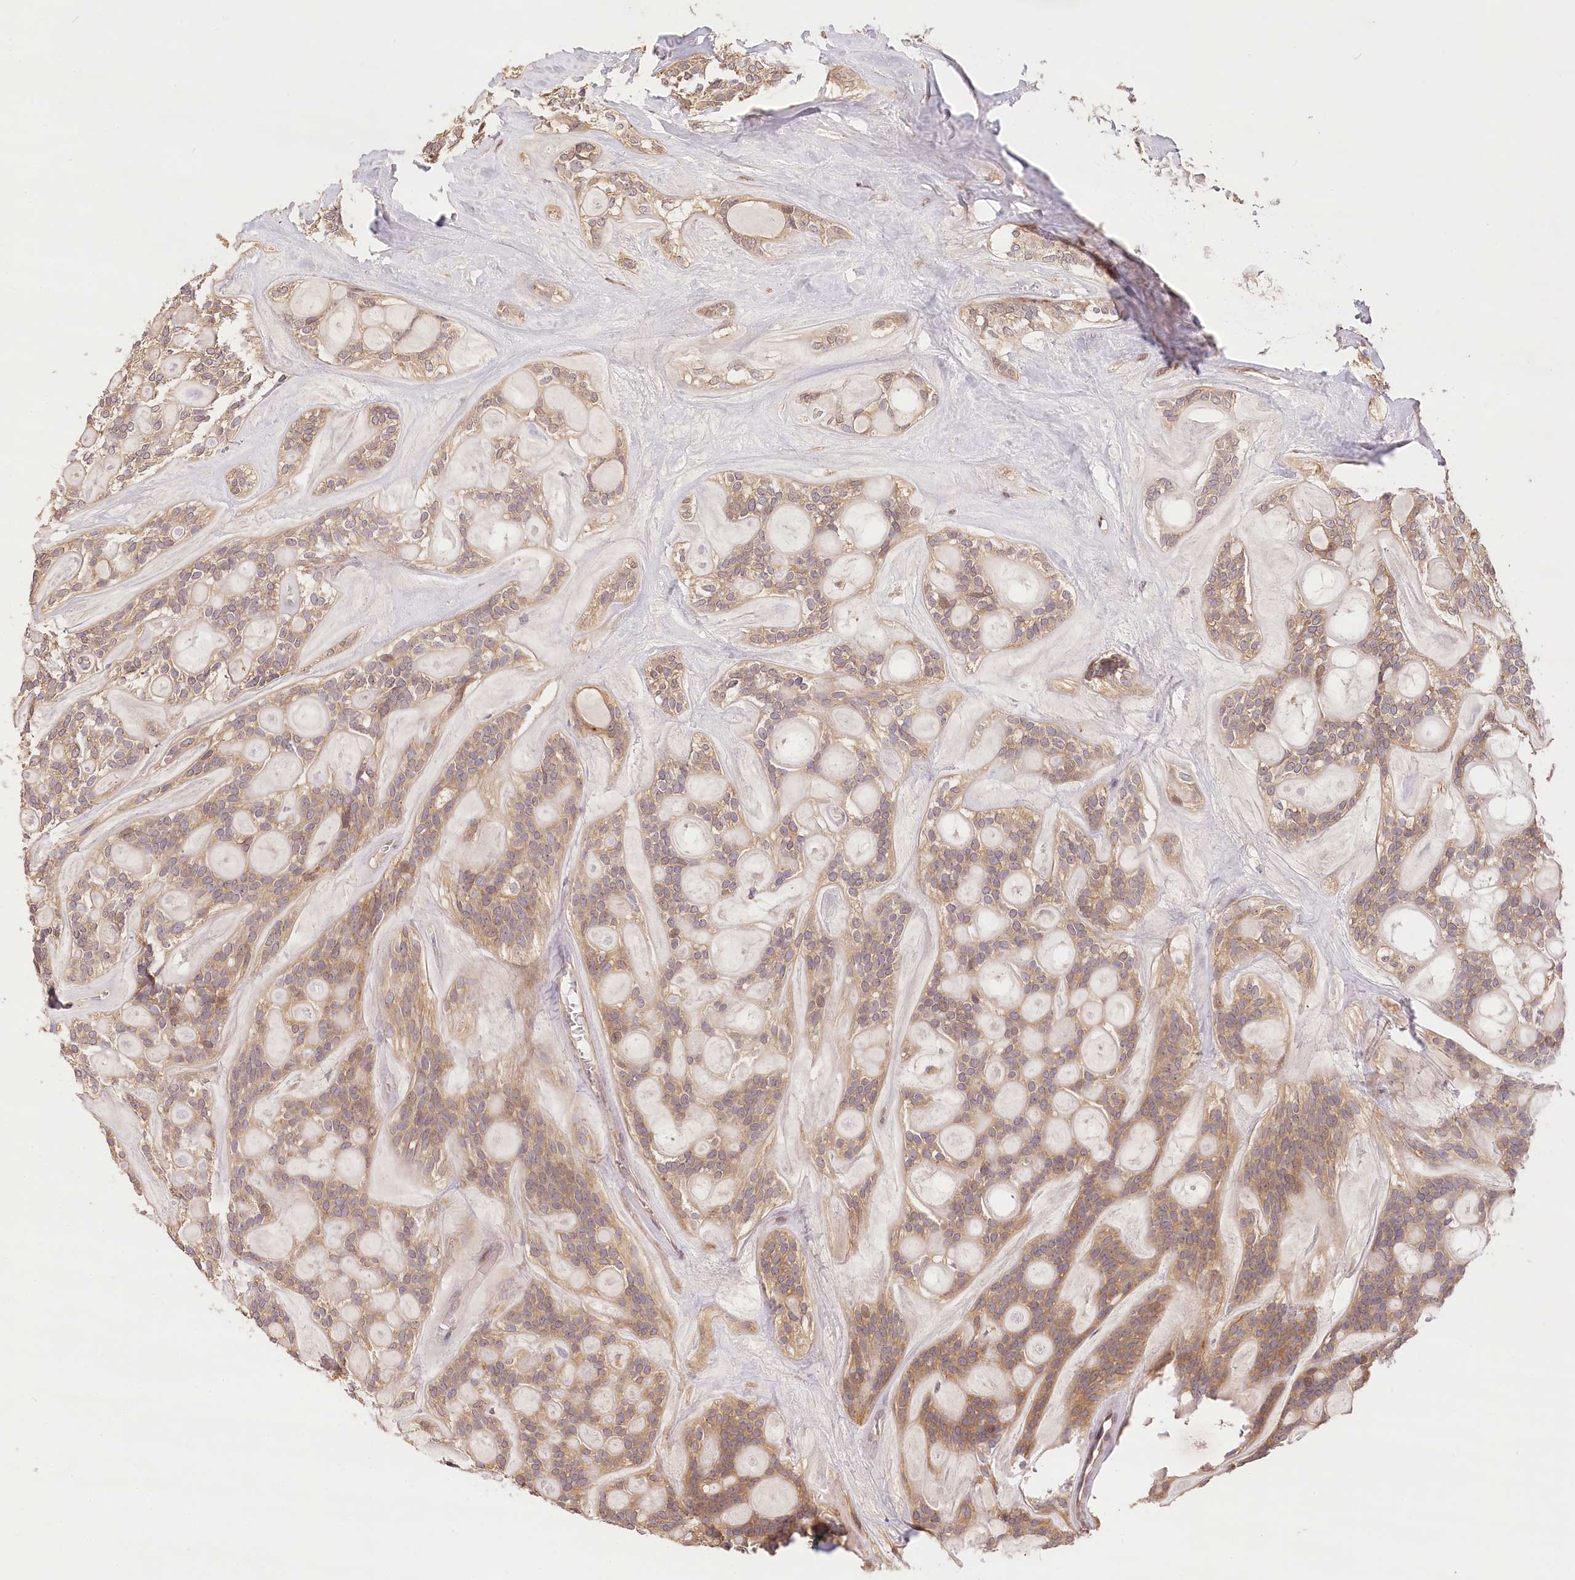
{"staining": {"intensity": "weak", "quantity": ">75%", "location": "cytoplasmic/membranous"}, "tissue": "head and neck cancer", "cell_type": "Tumor cells", "image_type": "cancer", "snomed": [{"axis": "morphology", "description": "Adenocarcinoma, NOS"}, {"axis": "topography", "description": "Head-Neck"}], "caption": "Immunohistochemistry (IHC) (DAB) staining of human head and neck cancer reveals weak cytoplasmic/membranous protein positivity in about >75% of tumor cells.", "gene": "LSS", "patient": {"sex": "male", "age": 66}}